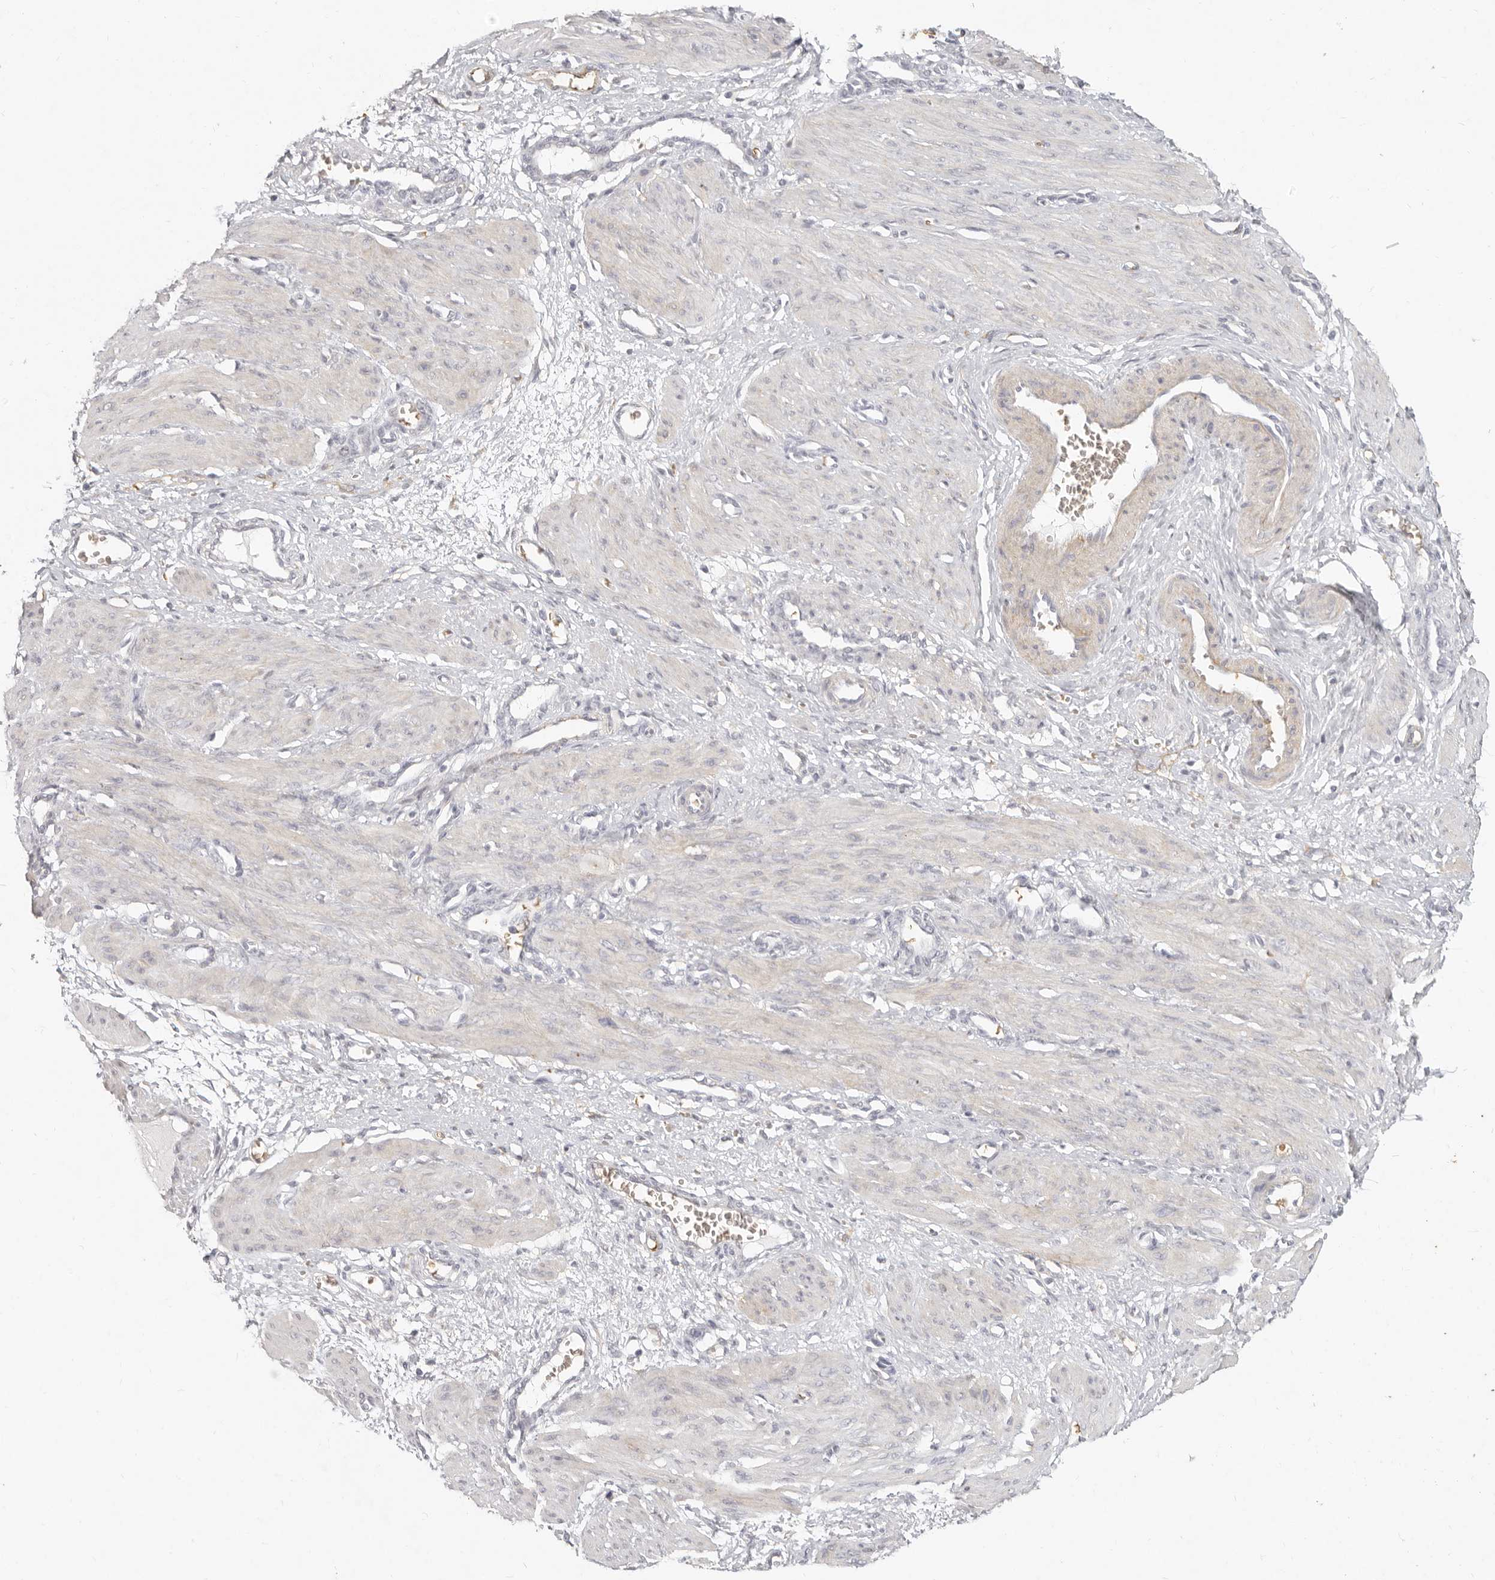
{"staining": {"intensity": "weak", "quantity": "<25%", "location": "cytoplasmic/membranous"}, "tissue": "smooth muscle", "cell_type": "Smooth muscle cells", "image_type": "normal", "snomed": [{"axis": "morphology", "description": "Normal tissue, NOS"}, {"axis": "topography", "description": "Endometrium"}], "caption": "Immunohistochemistry photomicrograph of benign smooth muscle stained for a protein (brown), which displays no positivity in smooth muscle cells. The staining is performed using DAB (3,3'-diaminobenzidine) brown chromogen with nuclei counter-stained in using hematoxylin.", "gene": "NIBAN1", "patient": {"sex": "female", "age": 33}}